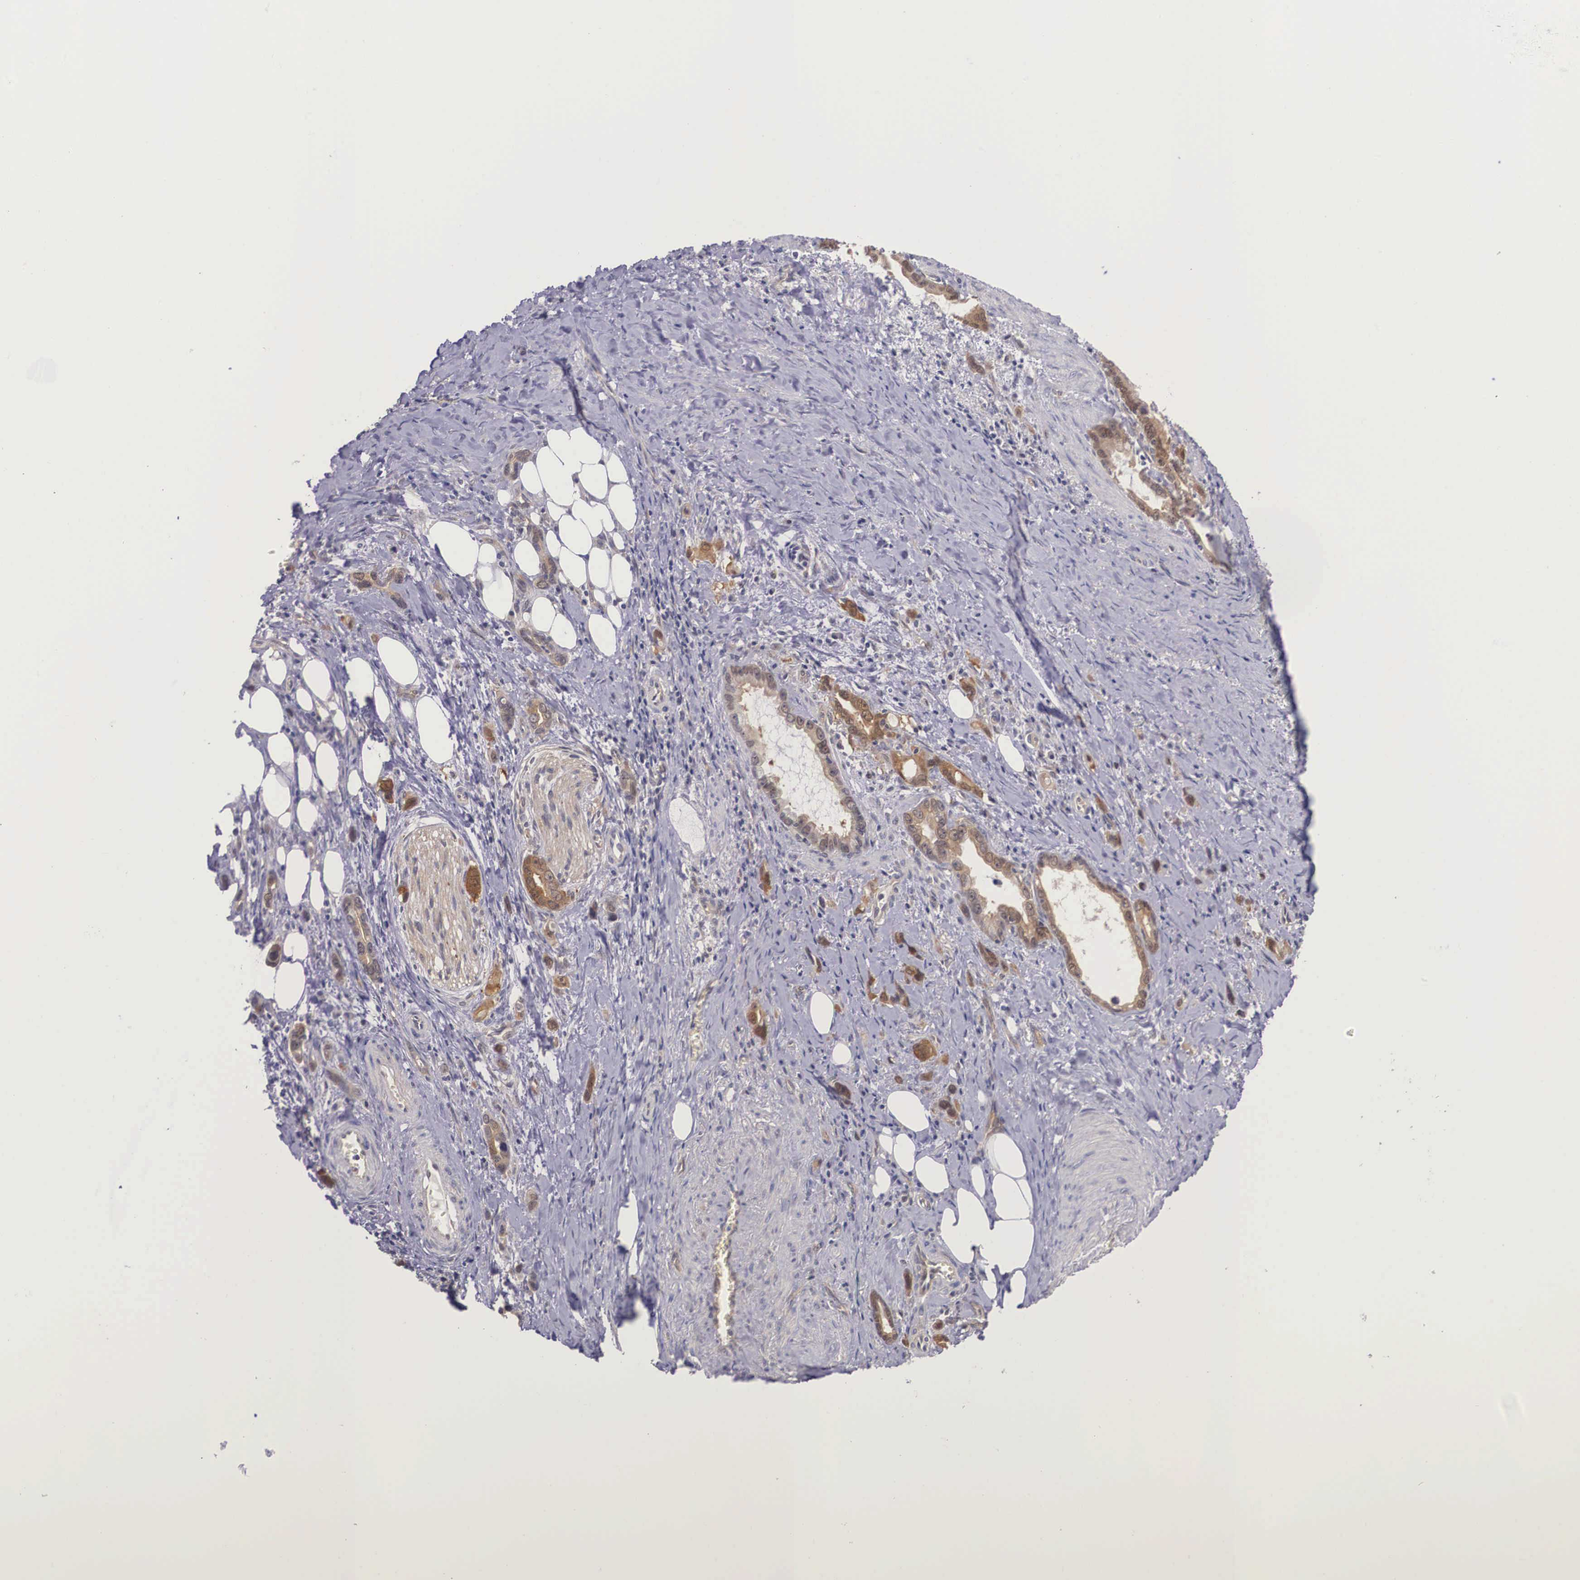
{"staining": {"intensity": "strong", "quantity": ">75%", "location": "cytoplasmic/membranous"}, "tissue": "stomach cancer", "cell_type": "Tumor cells", "image_type": "cancer", "snomed": [{"axis": "morphology", "description": "Adenocarcinoma, NOS"}, {"axis": "topography", "description": "Stomach"}], "caption": "Immunohistochemical staining of stomach adenocarcinoma reveals strong cytoplasmic/membranous protein positivity in about >75% of tumor cells.", "gene": "IGBP1", "patient": {"sex": "male", "age": 78}}